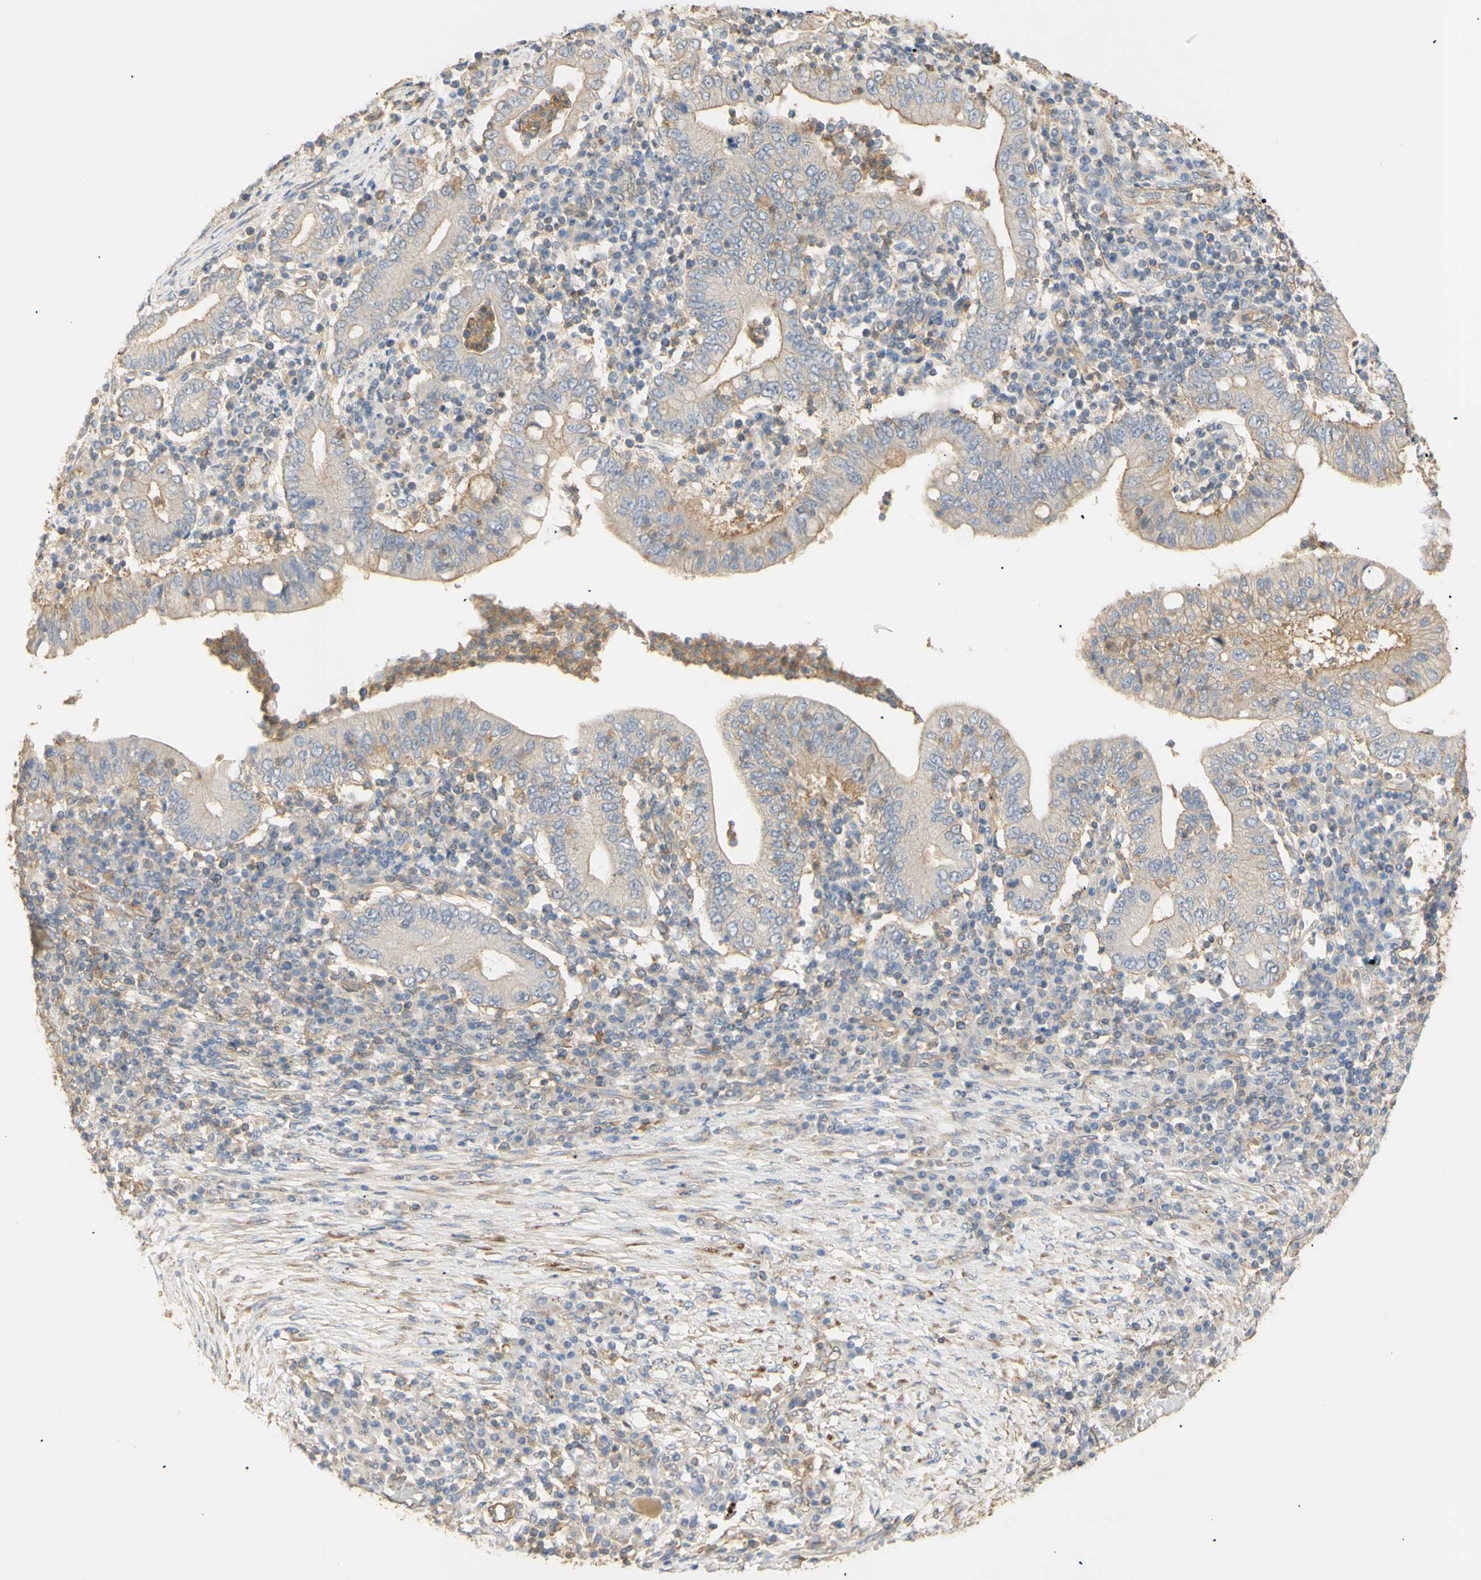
{"staining": {"intensity": "moderate", "quantity": "<25%", "location": "cytoplasmic/membranous"}, "tissue": "stomach cancer", "cell_type": "Tumor cells", "image_type": "cancer", "snomed": [{"axis": "morphology", "description": "Normal tissue, NOS"}, {"axis": "morphology", "description": "Adenocarcinoma, NOS"}, {"axis": "topography", "description": "Esophagus"}, {"axis": "topography", "description": "Stomach, upper"}, {"axis": "topography", "description": "Peripheral nerve tissue"}], "caption": "IHC image of human stomach adenocarcinoma stained for a protein (brown), which demonstrates low levels of moderate cytoplasmic/membranous expression in approximately <25% of tumor cells.", "gene": "KCNE4", "patient": {"sex": "male", "age": 62}}